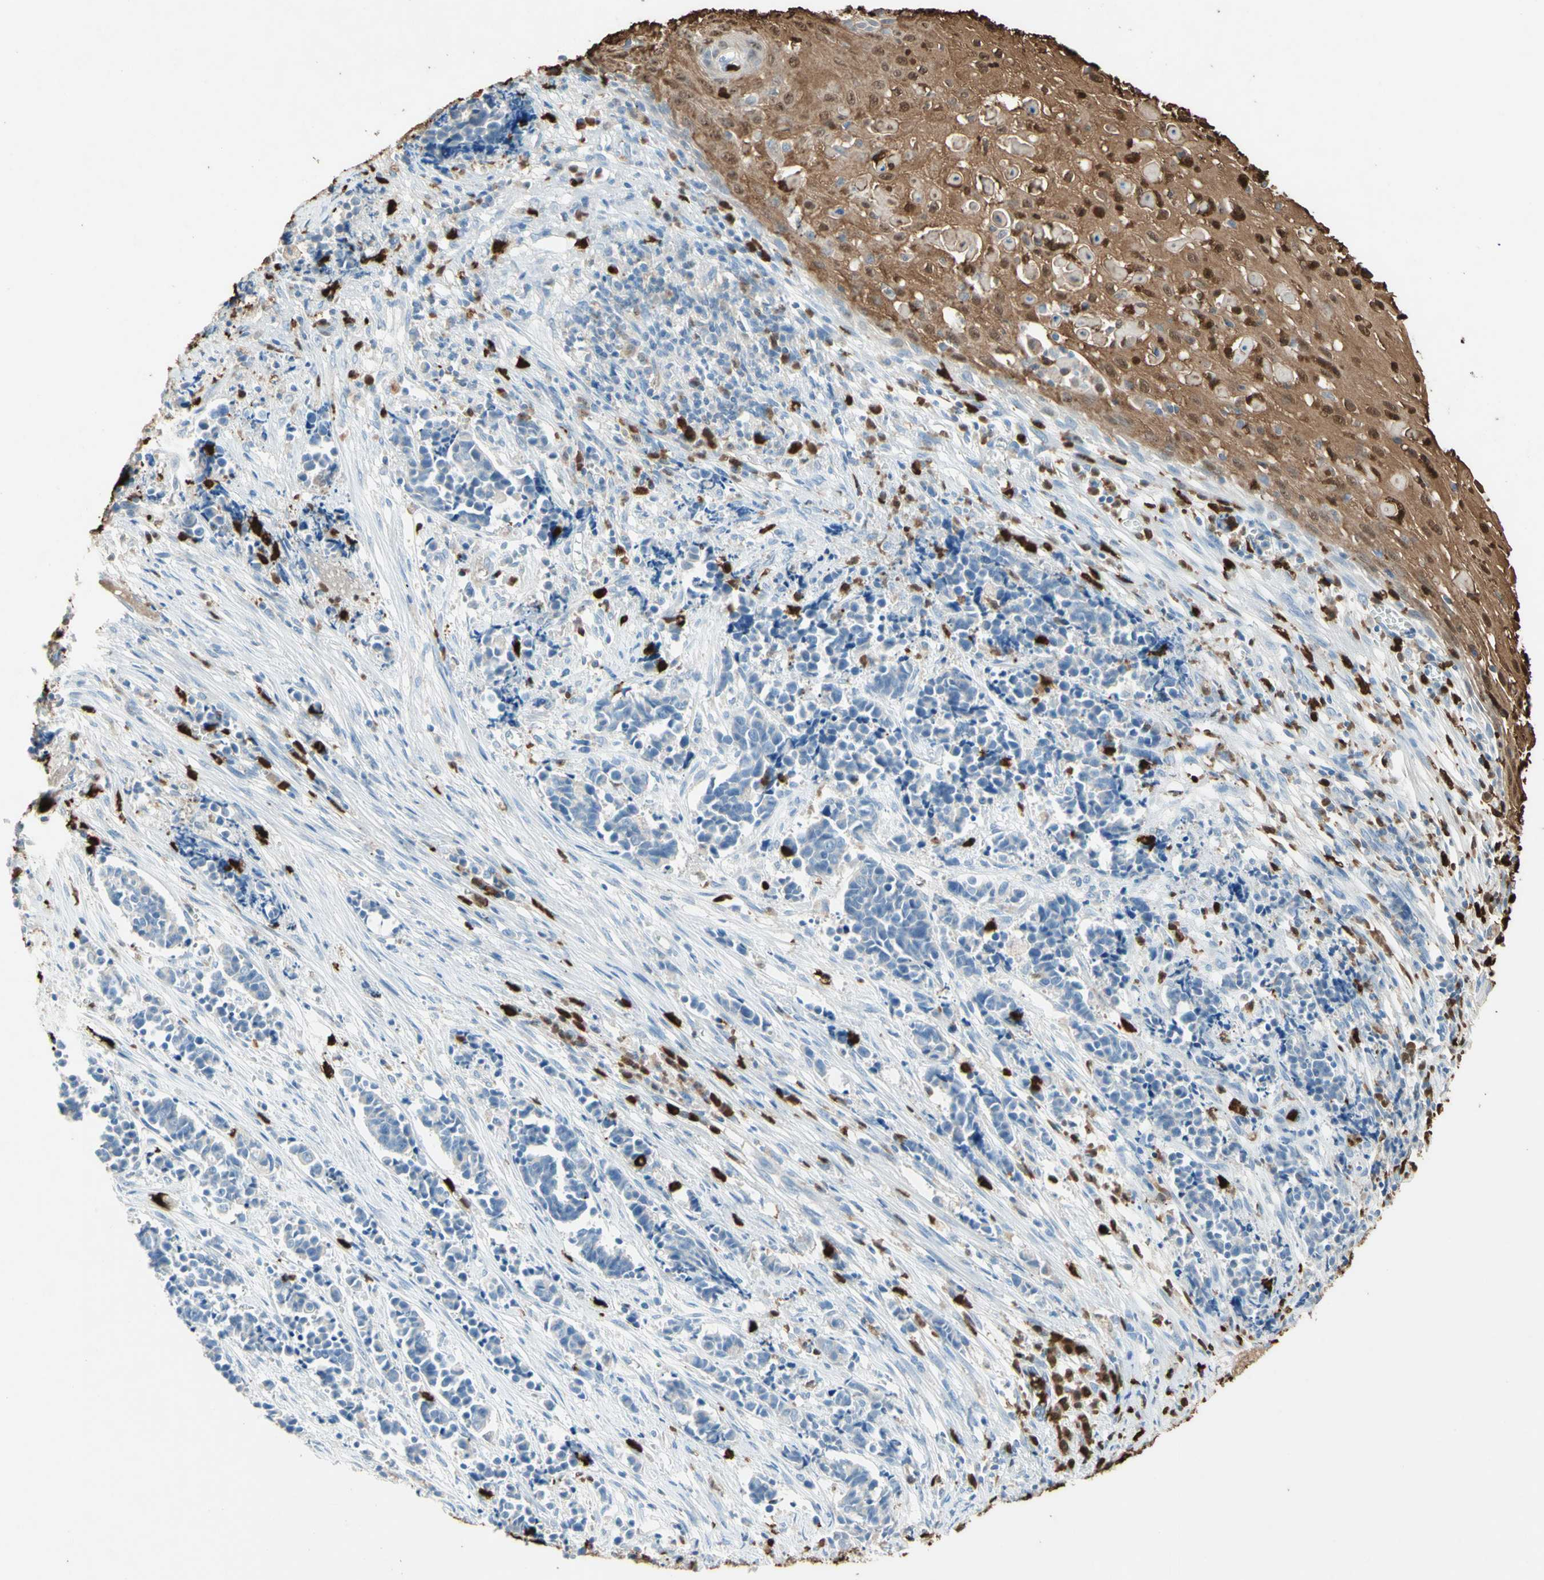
{"staining": {"intensity": "negative", "quantity": "none", "location": "none"}, "tissue": "cervical cancer", "cell_type": "Tumor cells", "image_type": "cancer", "snomed": [{"axis": "morphology", "description": "Normal tissue, NOS"}, {"axis": "morphology", "description": "Squamous cell carcinoma, NOS"}, {"axis": "topography", "description": "Cervix"}], "caption": "Immunohistochemical staining of cervical squamous cell carcinoma exhibits no significant expression in tumor cells.", "gene": "NFKBIZ", "patient": {"sex": "female", "age": 35}}